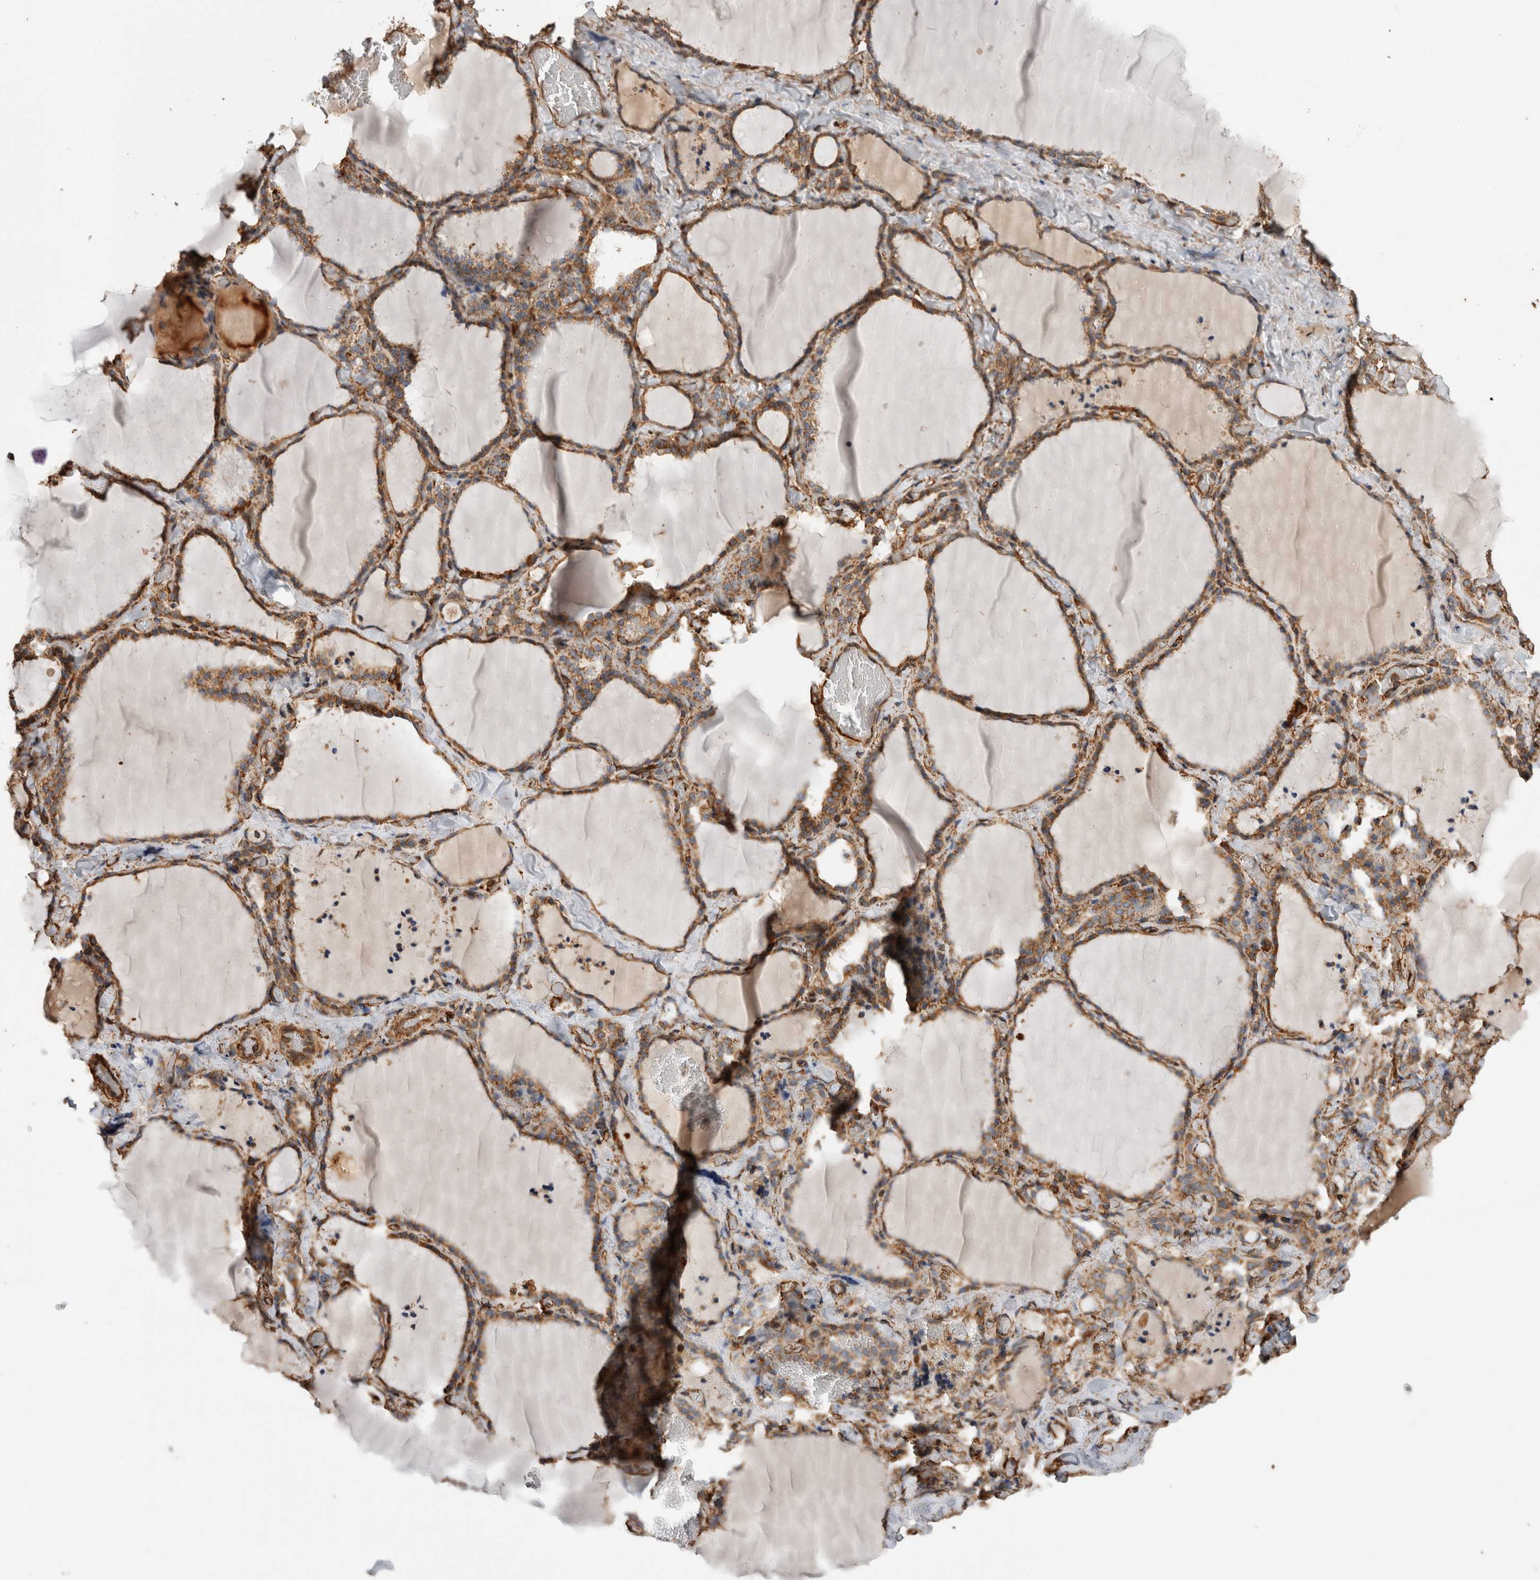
{"staining": {"intensity": "moderate", "quantity": ">75%", "location": "cytoplasmic/membranous"}, "tissue": "thyroid gland", "cell_type": "Glandular cells", "image_type": "normal", "snomed": [{"axis": "morphology", "description": "Normal tissue, NOS"}, {"axis": "topography", "description": "Thyroid gland"}], "caption": "High-power microscopy captured an immunohistochemistry (IHC) histopathology image of unremarkable thyroid gland, revealing moderate cytoplasmic/membranous positivity in about >75% of glandular cells.", "gene": "ZNF397", "patient": {"sex": "female", "age": 22}}